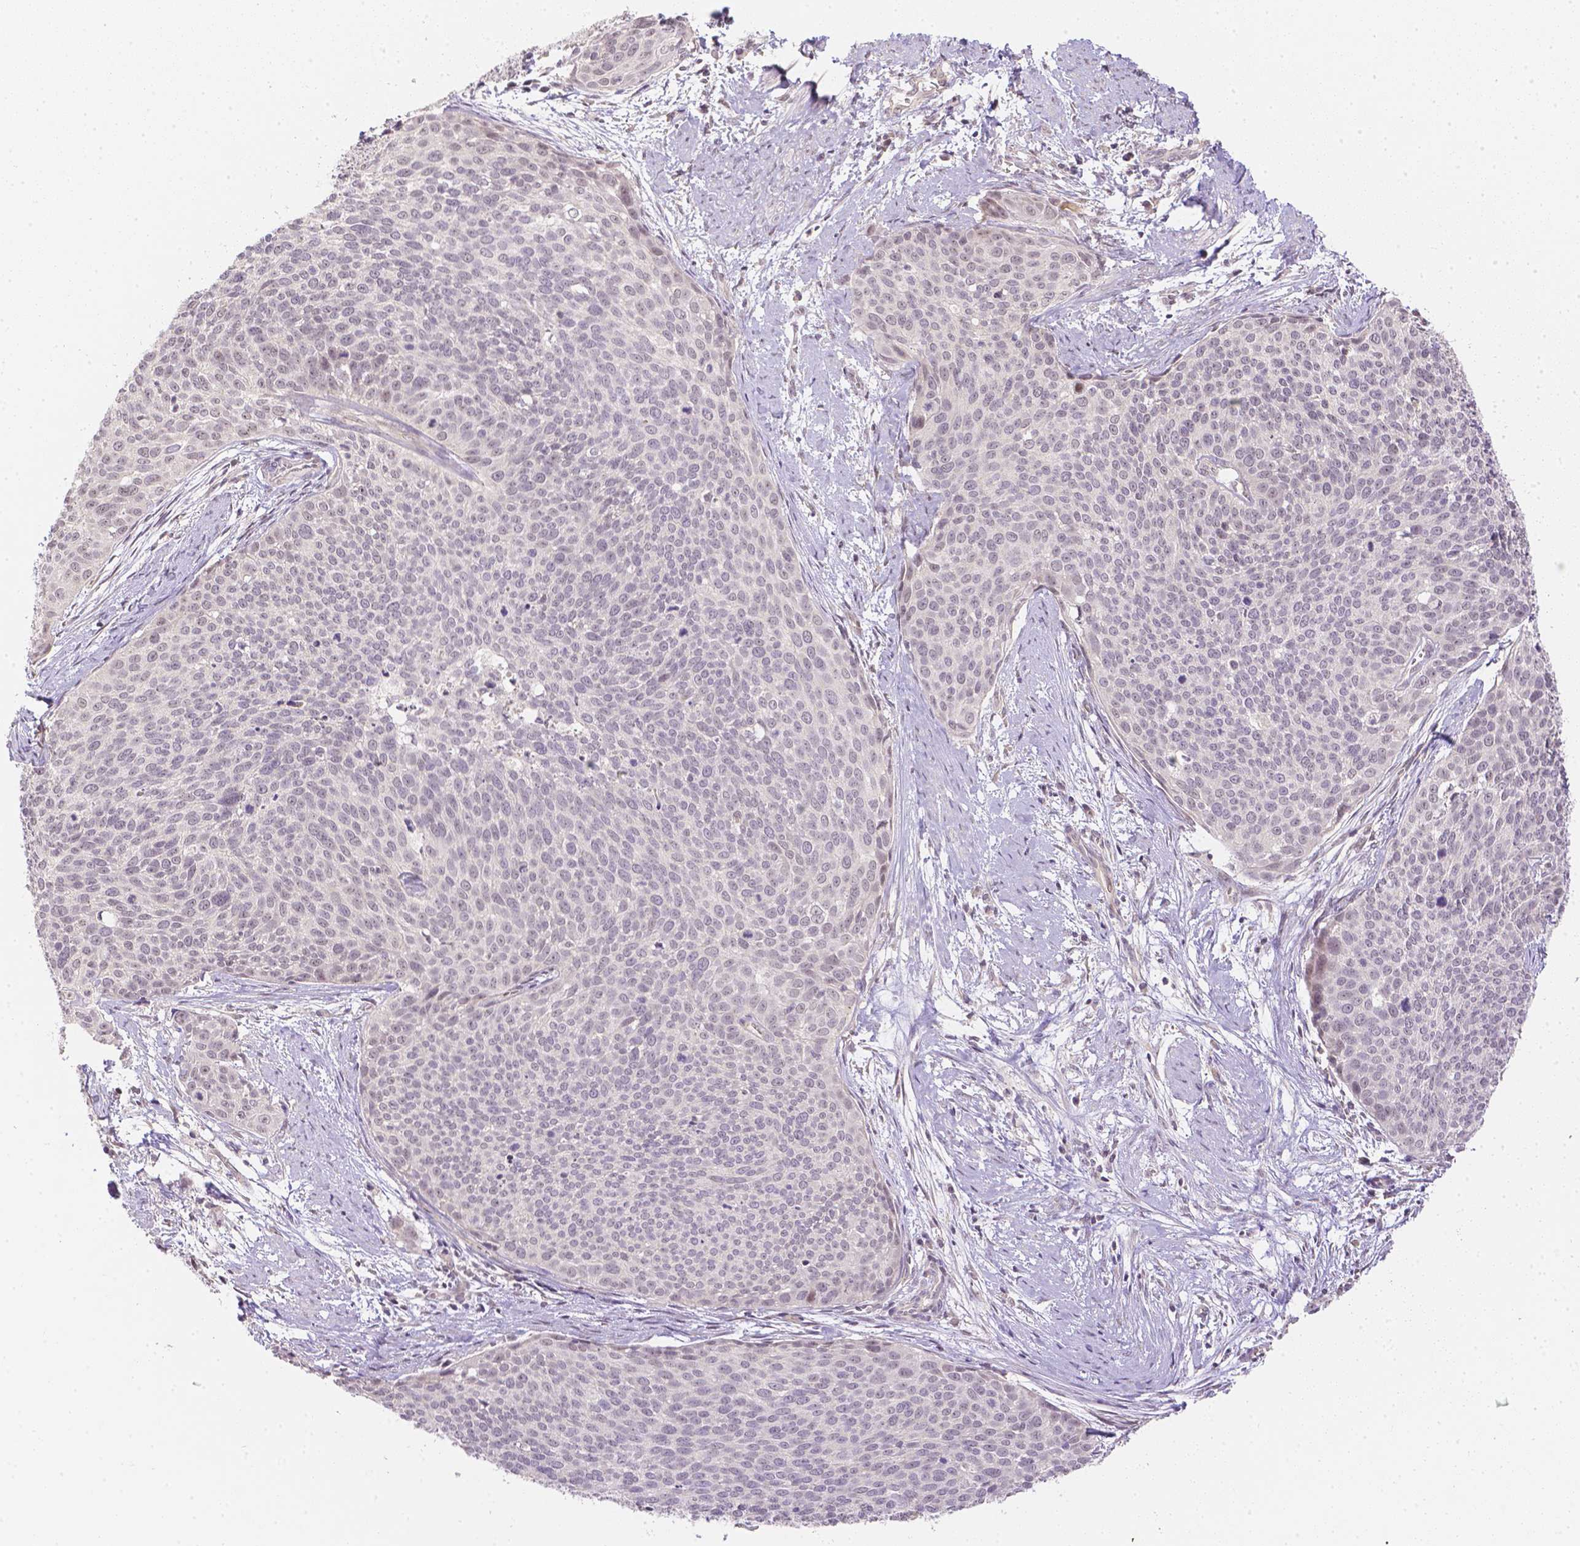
{"staining": {"intensity": "negative", "quantity": "none", "location": "none"}, "tissue": "cervical cancer", "cell_type": "Tumor cells", "image_type": "cancer", "snomed": [{"axis": "morphology", "description": "Squamous cell carcinoma, NOS"}, {"axis": "topography", "description": "Cervix"}], "caption": "Immunohistochemistry of human cervical cancer (squamous cell carcinoma) displays no positivity in tumor cells. (DAB IHC with hematoxylin counter stain).", "gene": "ZNF280B", "patient": {"sex": "female", "age": 39}}